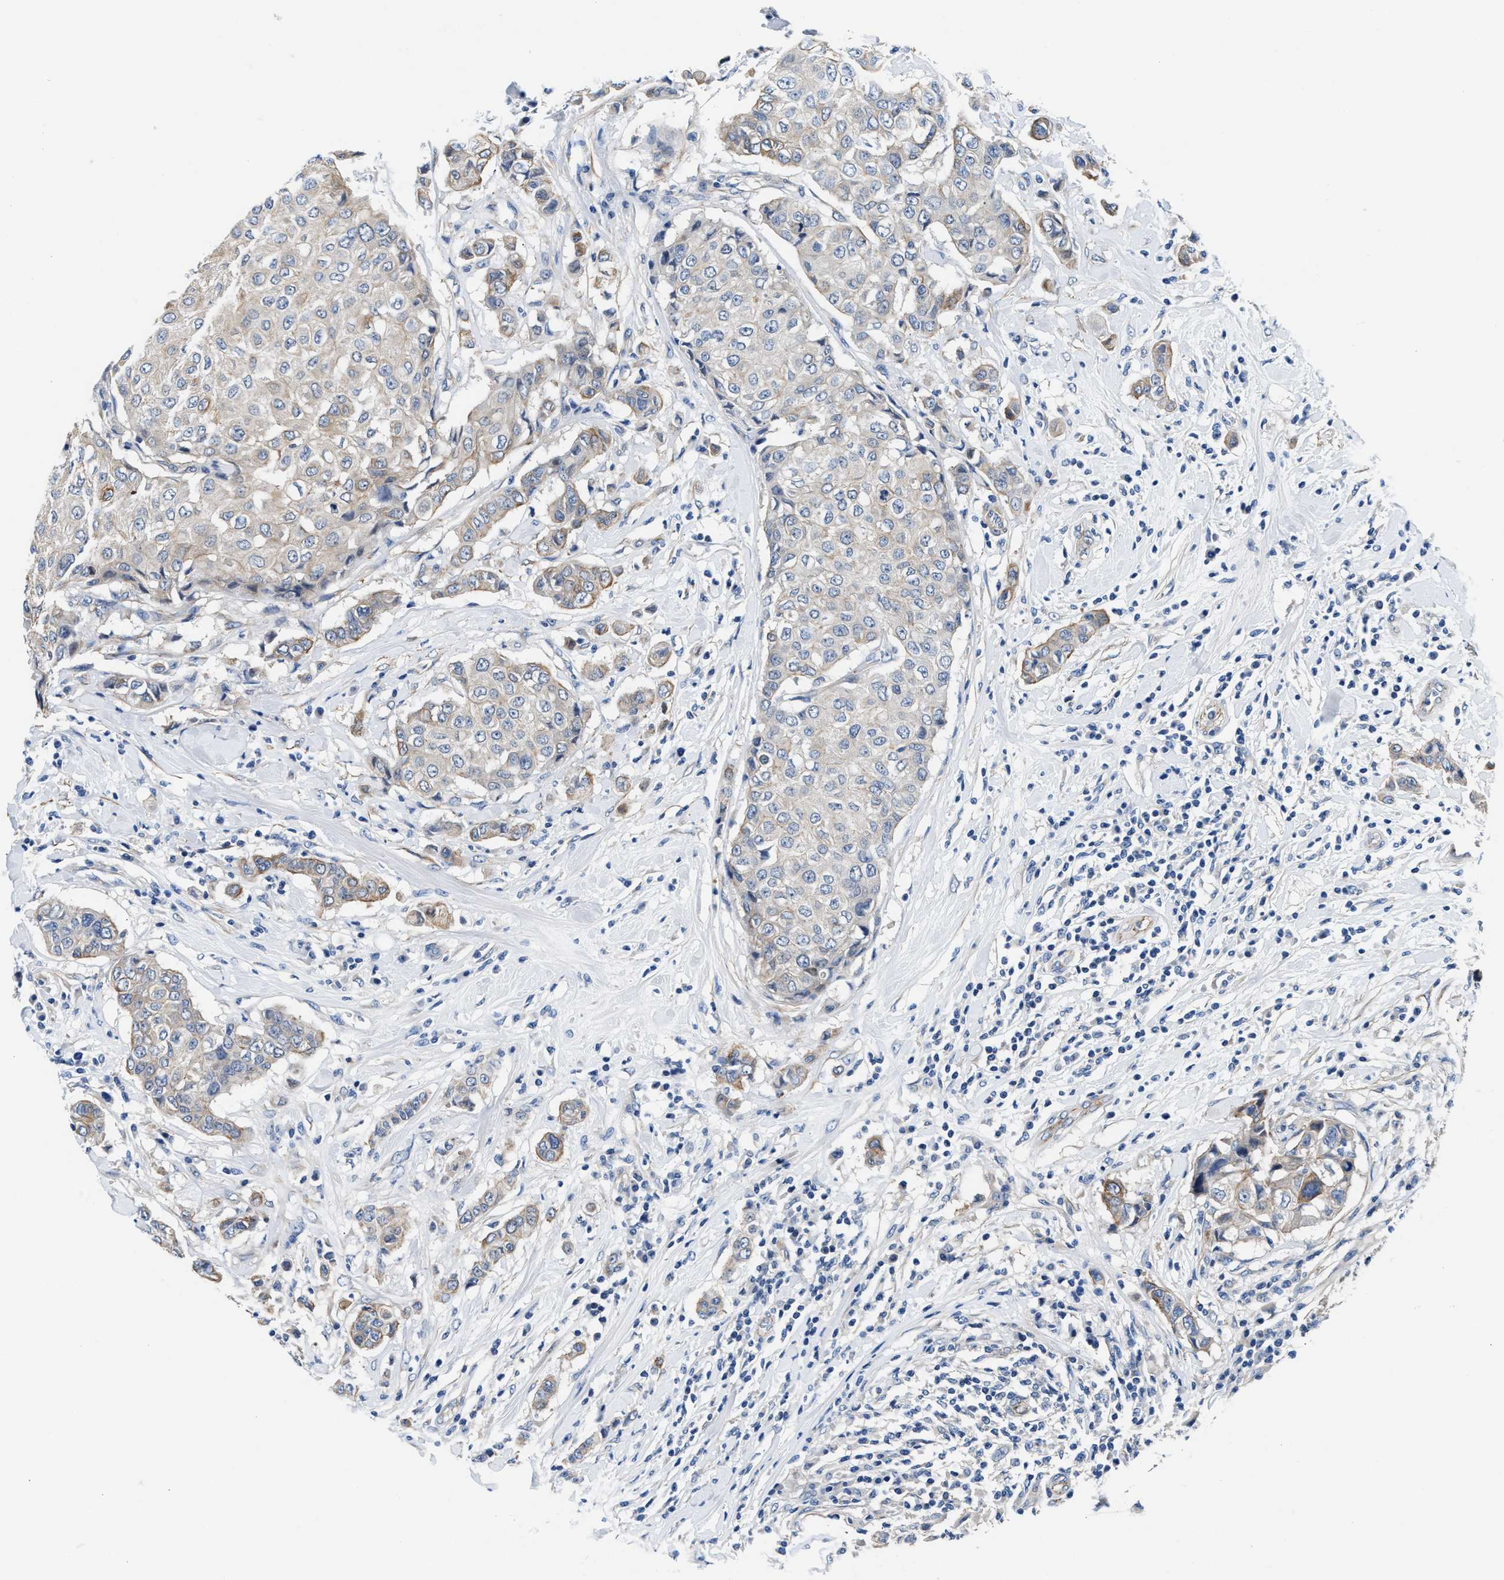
{"staining": {"intensity": "weak", "quantity": "<25%", "location": "cytoplasmic/membranous"}, "tissue": "breast cancer", "cell_type": "Tumor cells", "image_type": "cancer", "snomed": [{"axis": "morphology", "description": "Duct carcinoma"}, {"axis": "topography", "description": "Breast"}], "caption": "This is a photomicrograph of immunohistochemistry staining of intraductal carcinoma (breast), which shows no staining in tumor cells. (Stains: DAB immunohistochemistry with hematoxylin counter stain, Microscopy: brightfield microscopy at high magnification).", "gene": "PARG", "patient": {"sex": "female", "age": 27}}